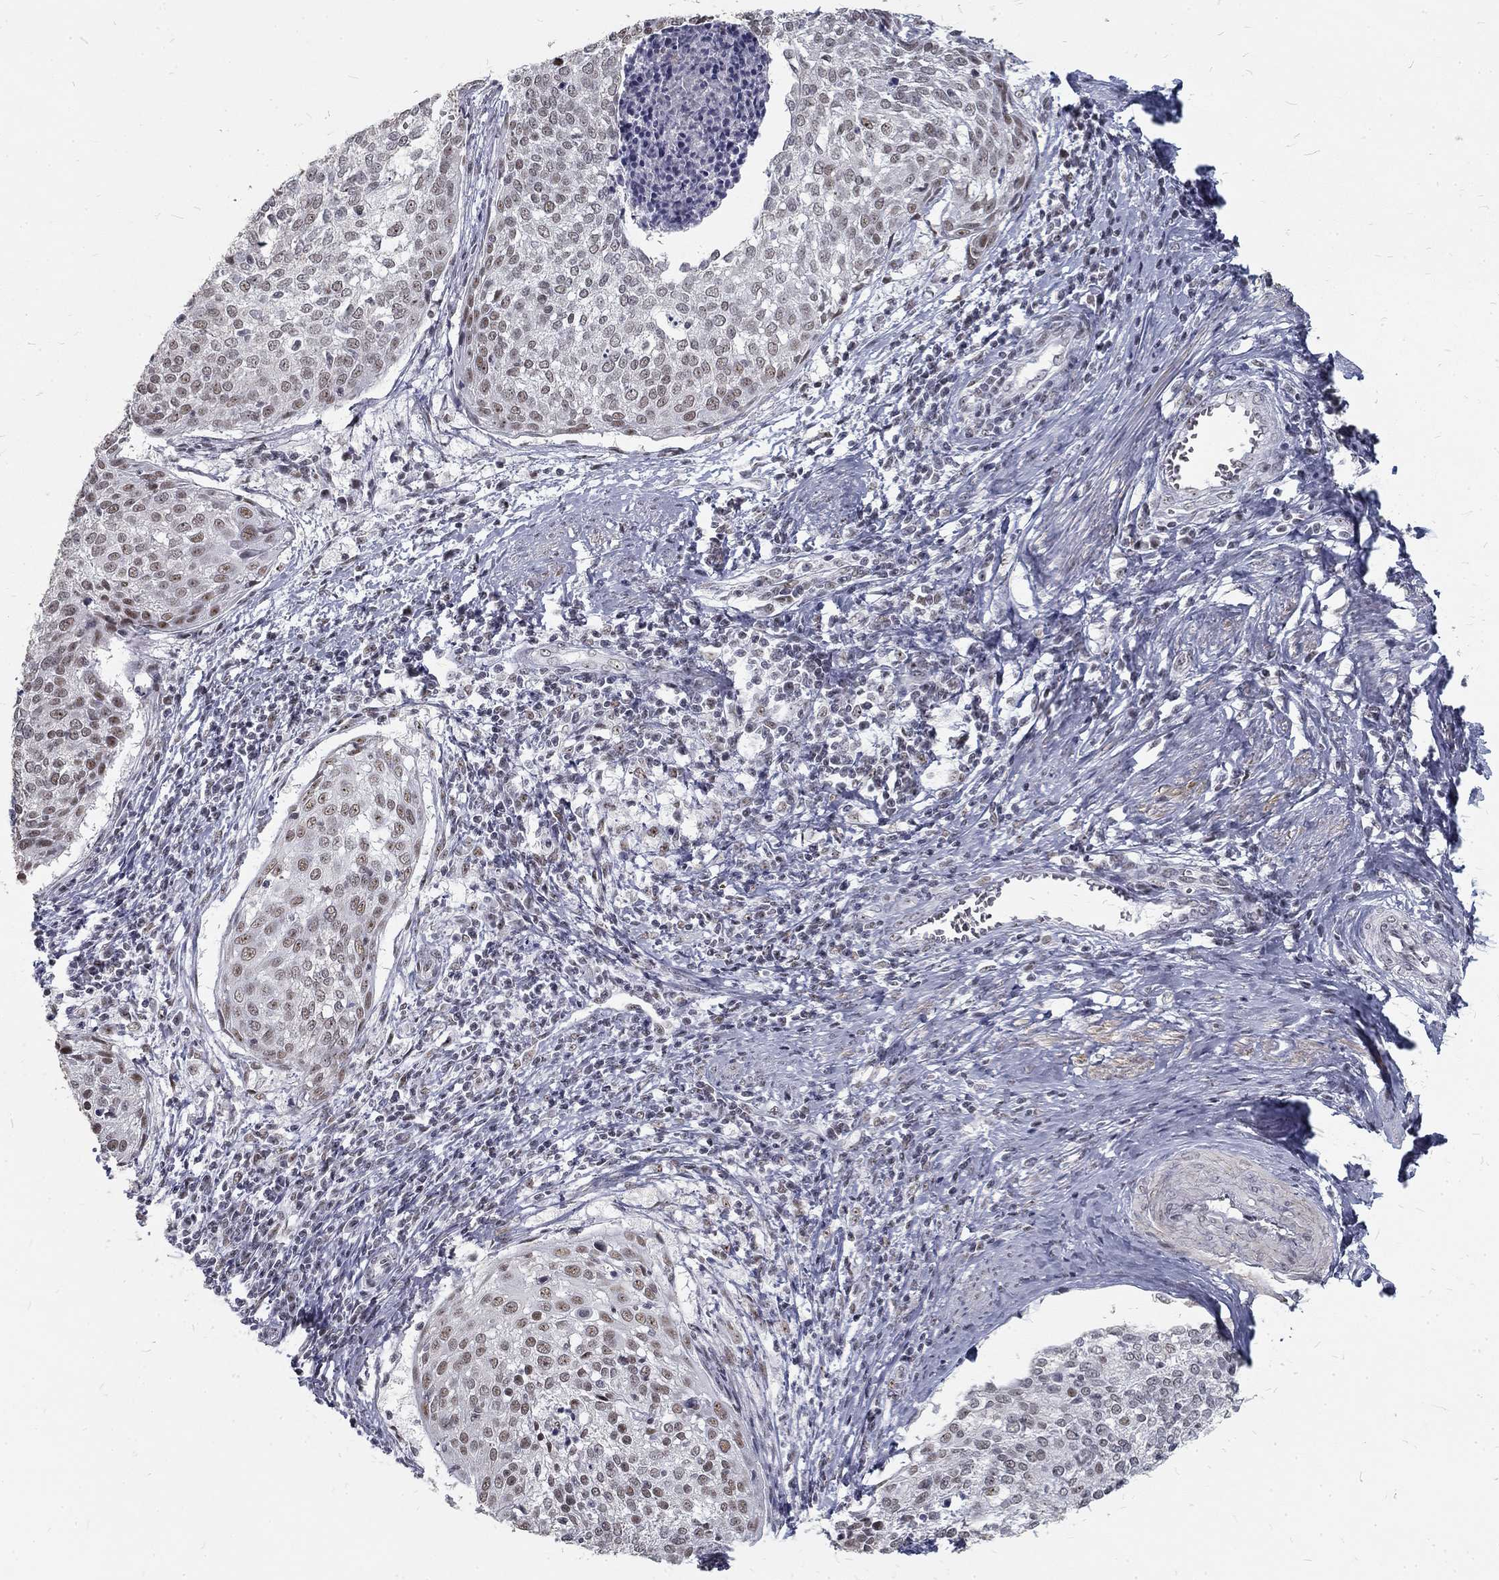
{"staining": {"intensity": "weak", "quantity": "25%-75%", "location": "nuclear"}, "tissue": "cervical cancer", "cell_type": "Tumor cells", "image_type": "cancer", "snomed": [{"axis": "morphology", "description": "Squamous cell carcinoma, NOS"}, {"axis": "topography", "description": "Cervix"}], "caption": "Protein staining of squamous cell carcinoma (cervical) tissue demonstrates weak nuclear positivity in approximately 25%-75% of tumor cells. The staining is performed using DAB (3,3'-diaminobenzidine) brown chromogen to label protein expression. The nuclei are counter-stained blue using hematoxylin.", "gene": "SNORC", "patient": {"sex": "female", "age": 39}}